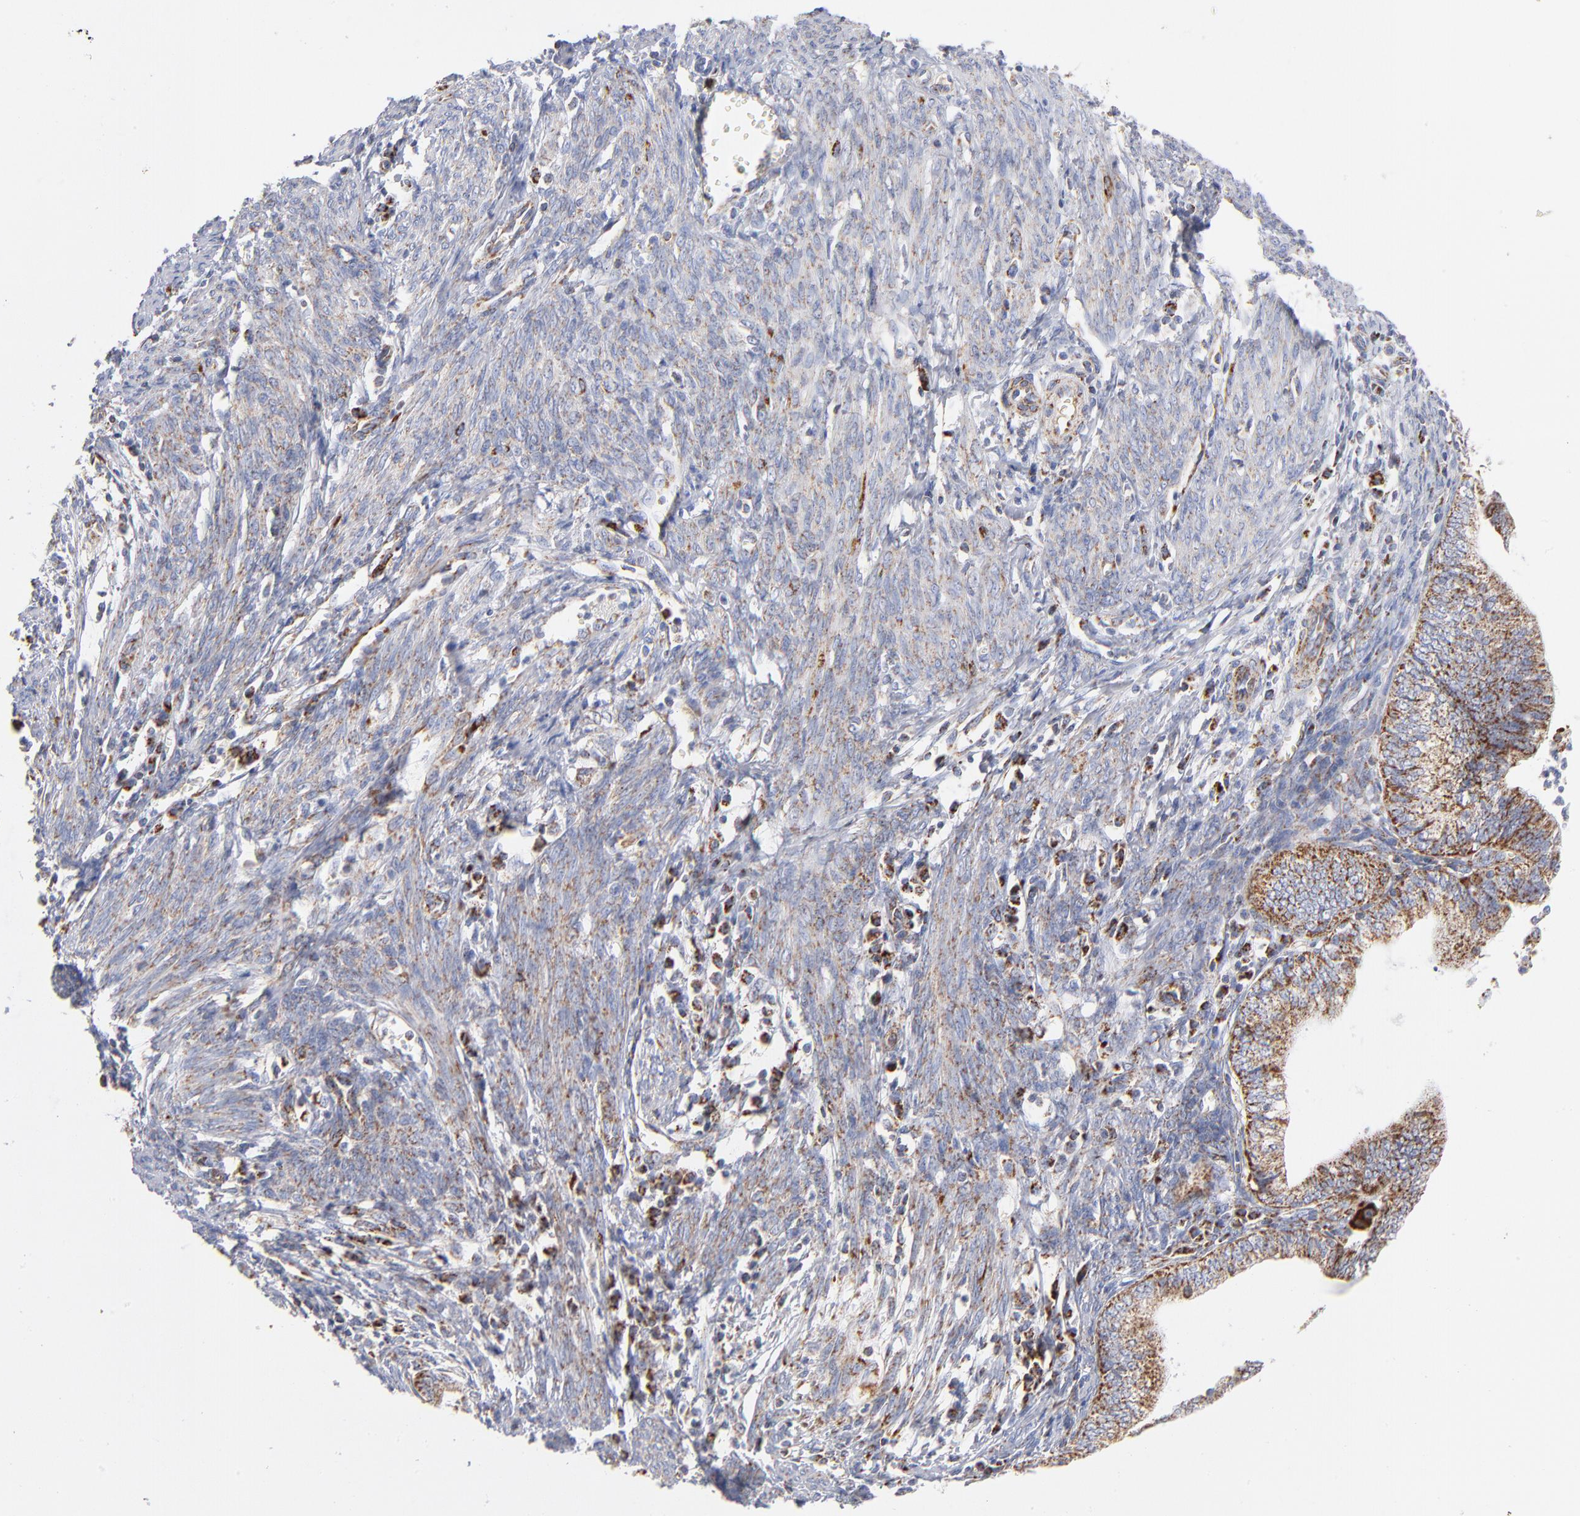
{"staining": {"intensity": "moderate", "quantity": ">75%", "location": "cytoplasmic/membranous"}, "tissue": "endometrial cancer", "cell_type": "Tumor cells", "image_type": "cancer", "snomed": [{"axis": "morphology", "description": "Adenocarcinoma, NOS"}, {"axis": "topography", "description": "Endometrium"}], "caption": "Immunohistochemical staining of human endometrial cancer (adenocarcinoma) exhibits medium levels of moderate cytoplasmic/membranous positivity in about >75% of tumor cells. (DAB = brown stain, brightfield microscopy at high magnification).", "gene": "DLAT", "patient": {"sex": "female", "age": 66}}